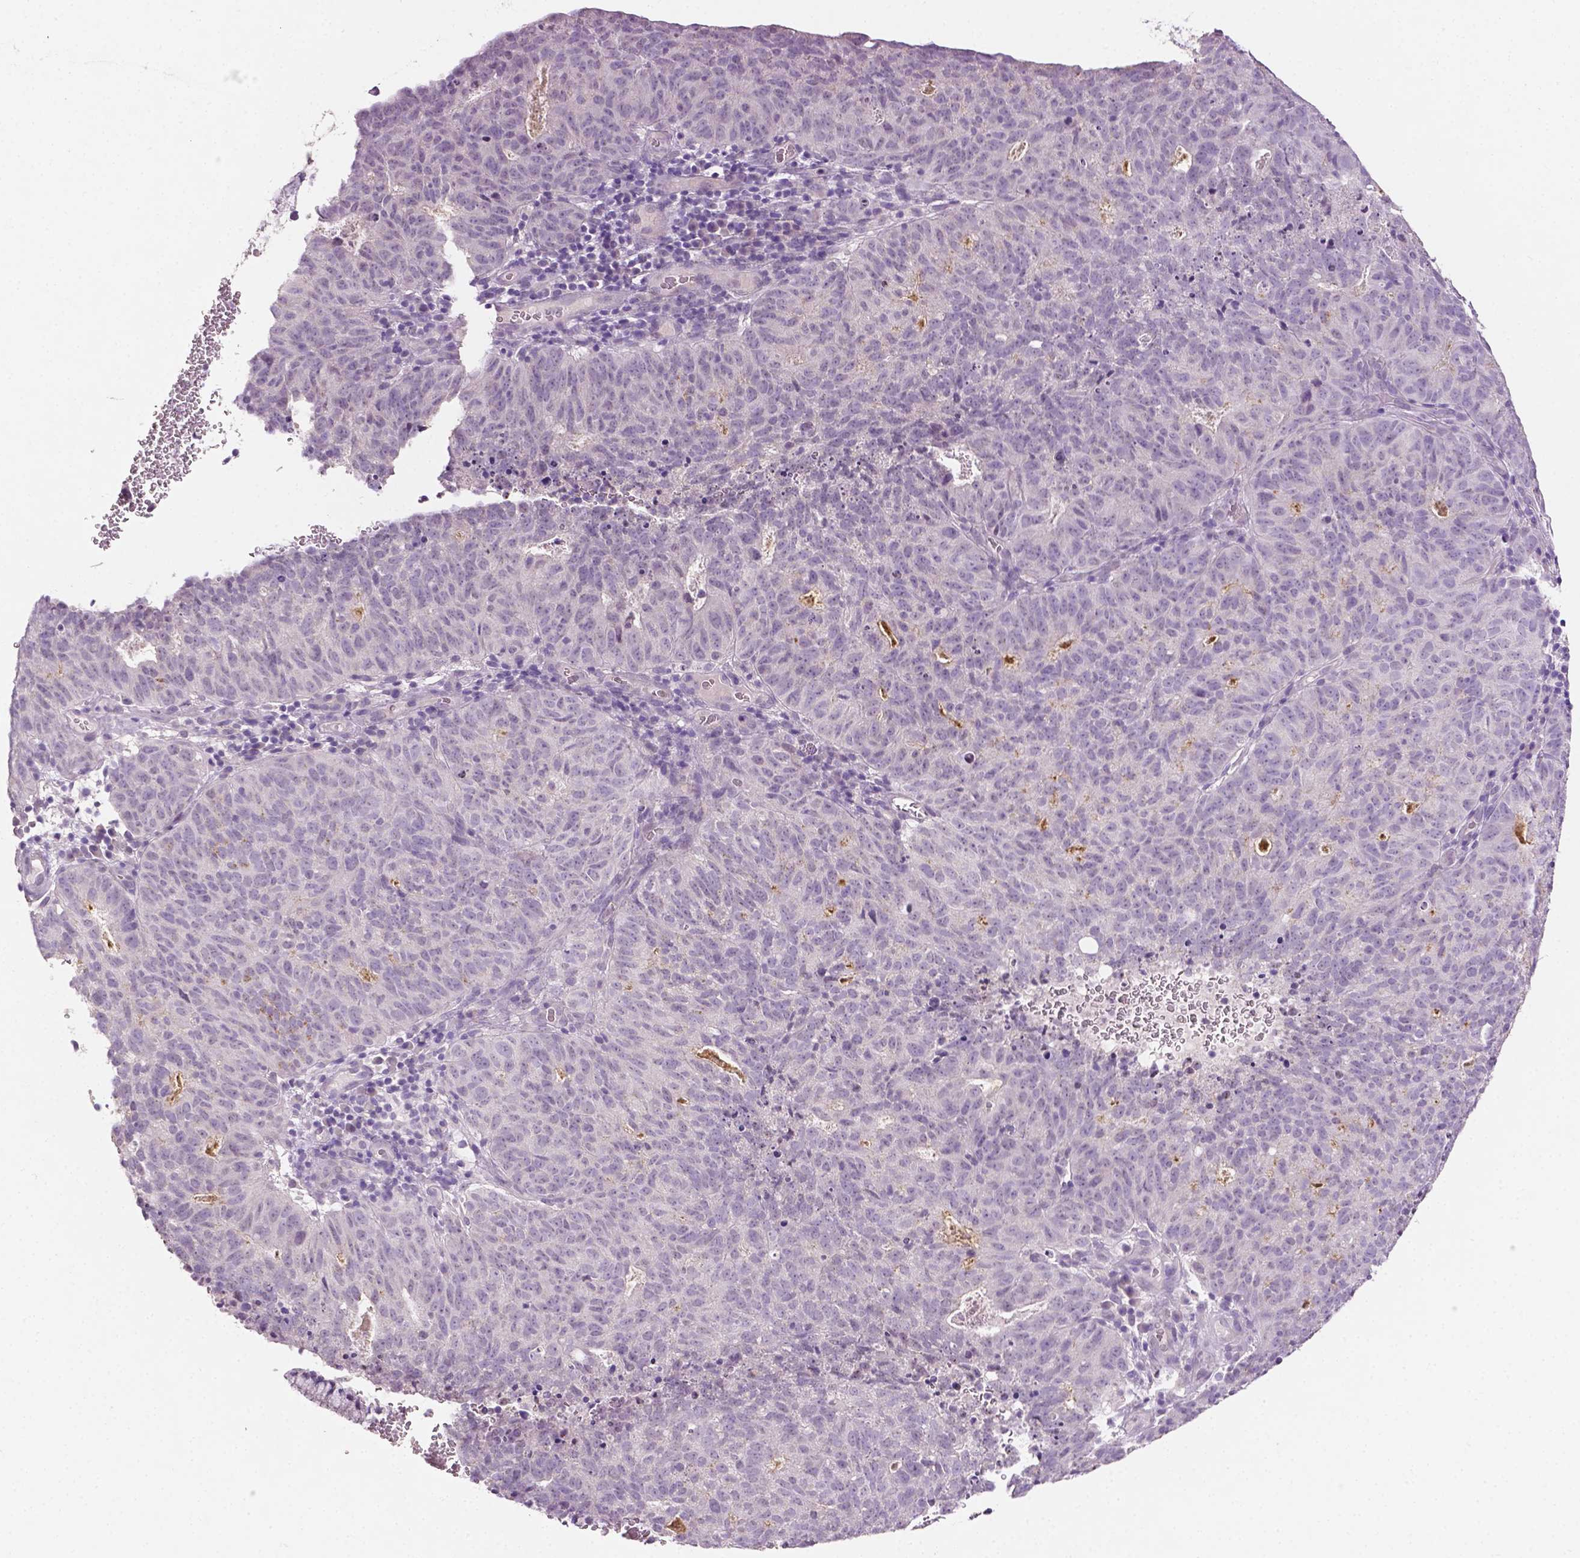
{"staining": {"intensity": "negative", "quantity": "none", "location": "none"}, "tissue": "cervical cancer", "cell_type": "Tumor cells", "image_type": "cancer", "snomed": [{"axis": "morphology", "description": "Adenocarcinoma, NOS"}, {"axis": "topography", "description": "Cervix"}], "caption": "The image displays no staining of tumor cells in adenocarcinoma (cervical).", "gene": "DLG2", "patient": {"sex": "female", "age": 38}}